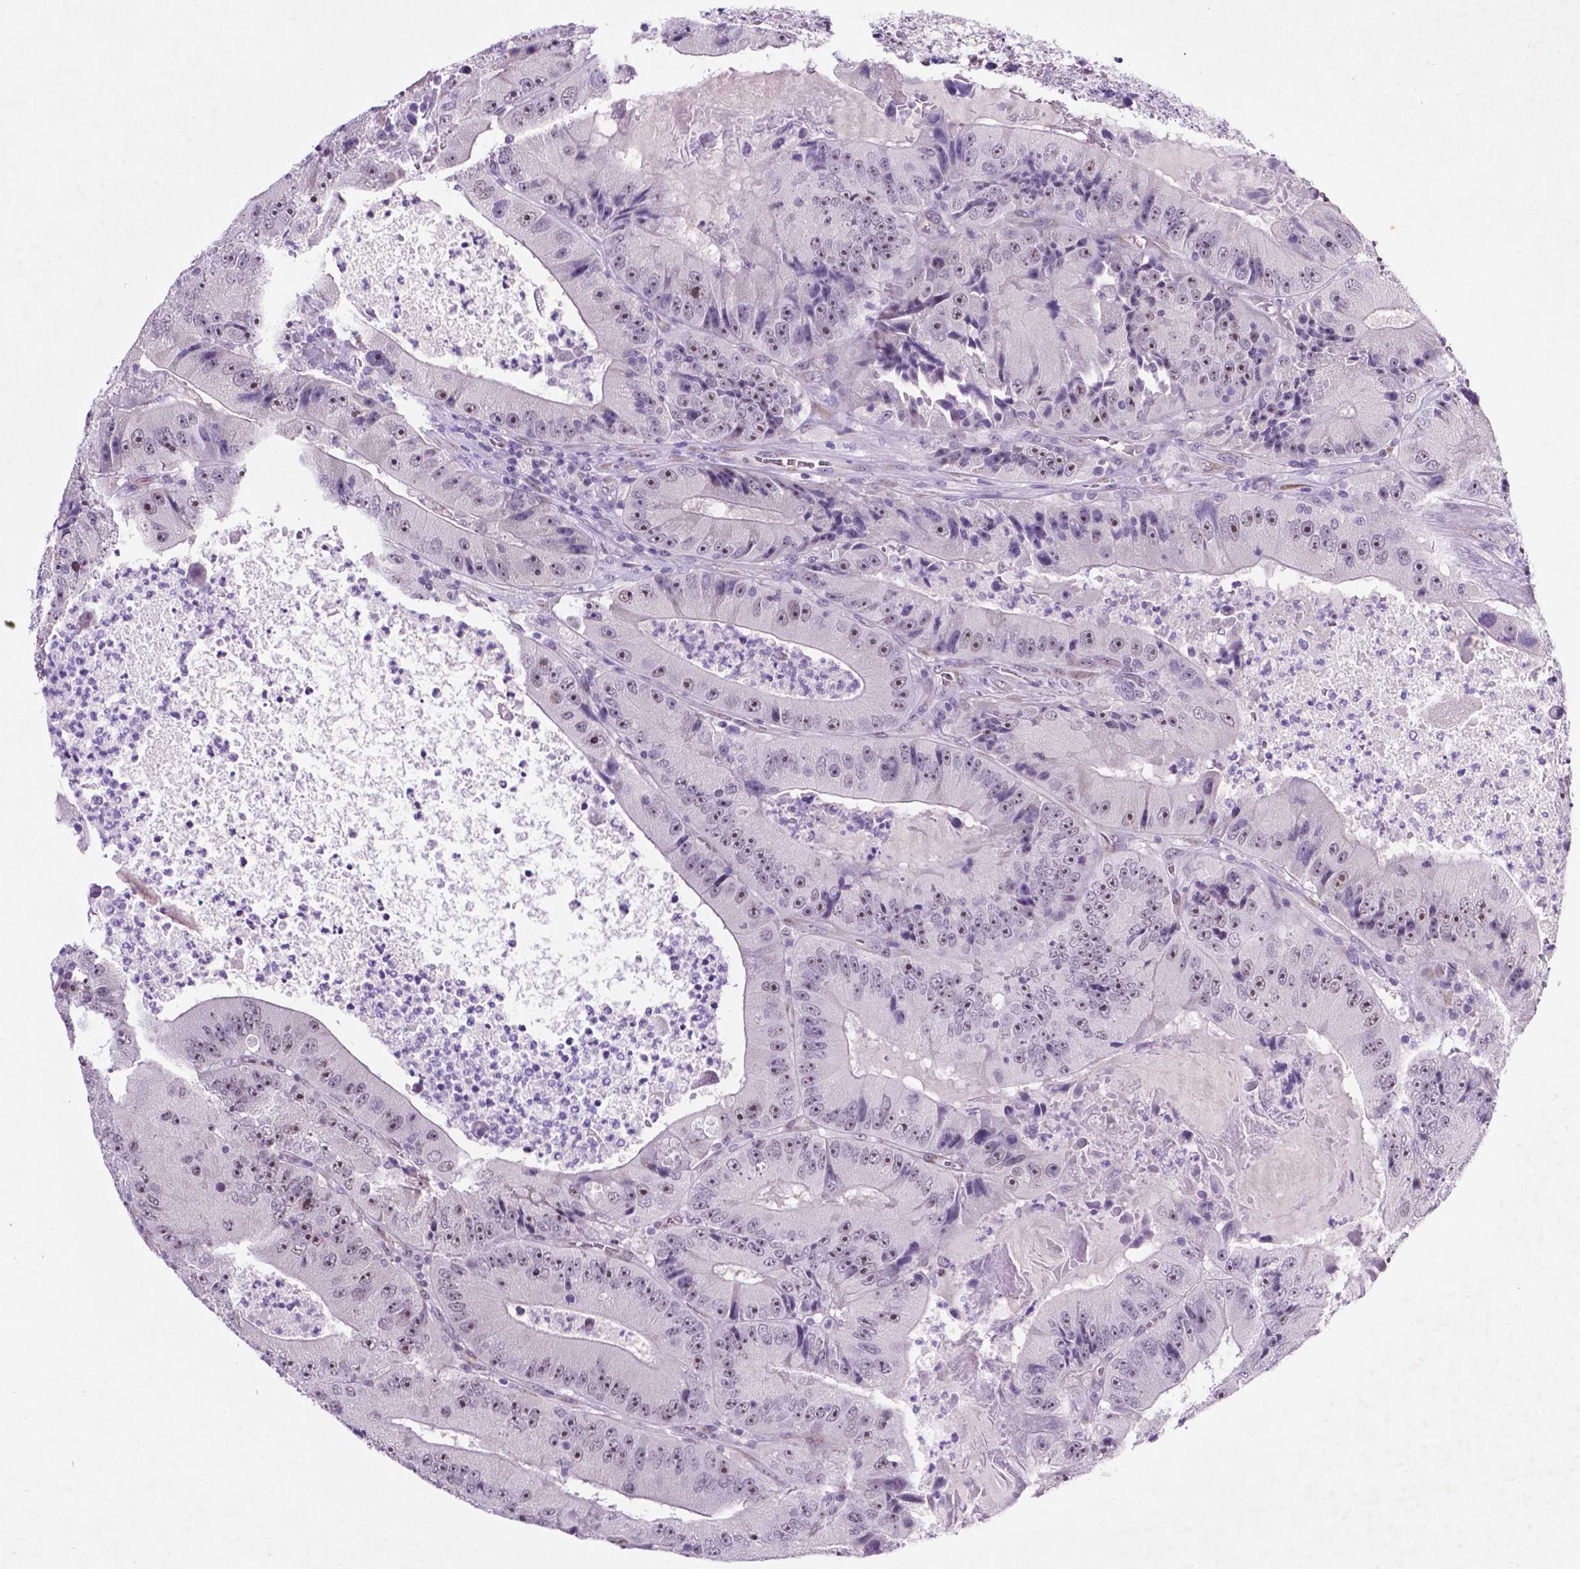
{"staining": {"intensity": "moderate", "quantity": "25%-75%", "location": "nuclear"}, "tissue": "colorectal cancer", "cell_type": "Tumor cells", "image_type": "cancer", "snomed": [{"axis": "morphology", "description": "Adenocarcinoma, NOS"}, {"axis": "topography", "description": "Colon"}], "caption": "High-power microscopy captured an IHC photomicrograph of colorectal cancer, revealing moderate nuclear positivity in about 25%-75% of tumor cells.", "gene": "C18orf21", "patient": {"sex": "female", "age": 86}}